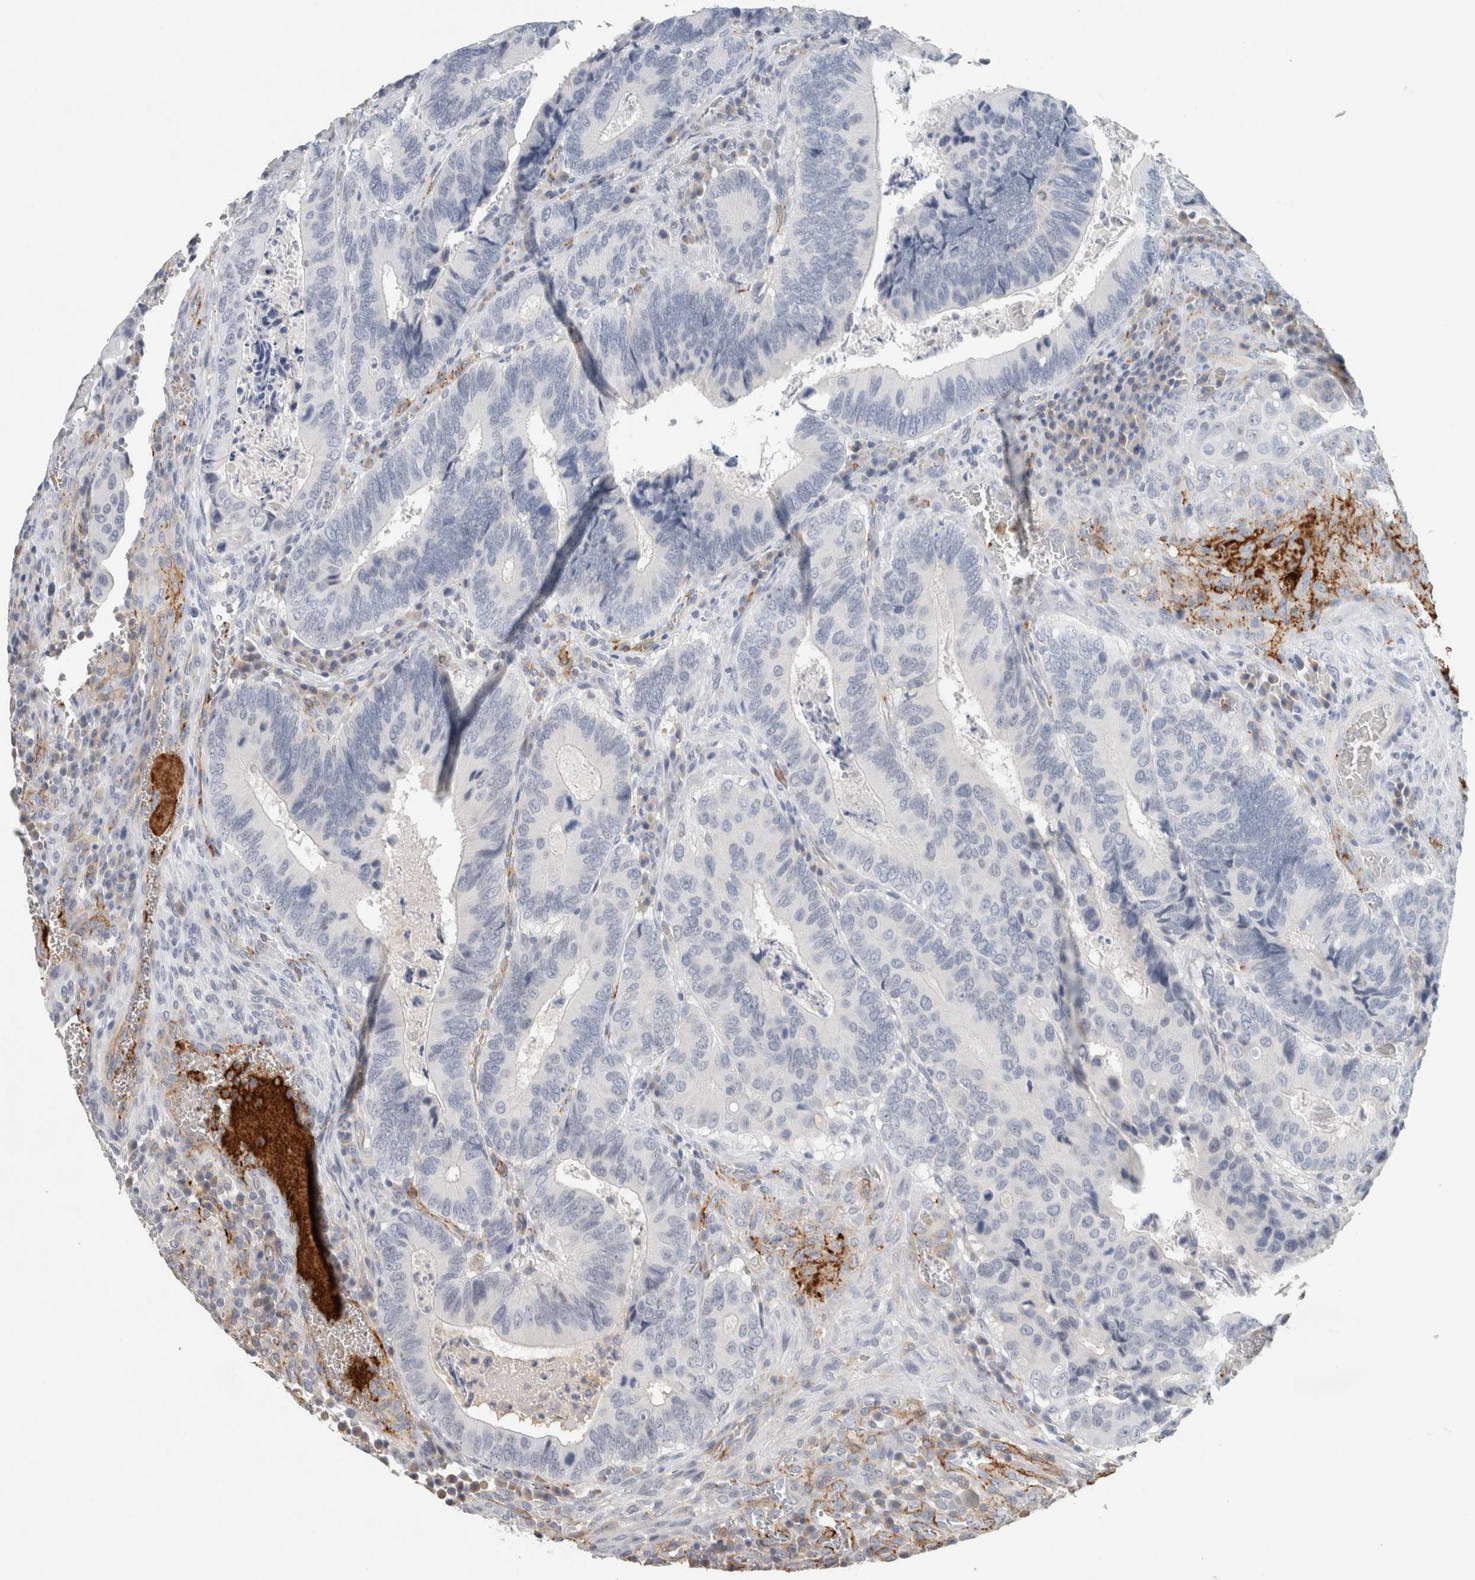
{"staining": {"intensity": "negative", "quantity": "none", "location": "none"}, "tissue": "colorectal cancer", "cell_type": "Tumor cells", "image_type": "cancer", "snomed": [{"axis": "morphology", "description": "Adenocarcinoma, NOS"}, {"axis": "topography", "description": "Colon"}], "caption": "IHC micrograph of human adenocarcinoma (colorectal) stained for a protein (brown), which exhibits no positivity in tumor cells. (Brightfield microscopy of DAB (3,3'-diaminobenzidine) IHC at high magnification).", "gene": "CD36", "patient": {"sex": "male", "age": 72}}